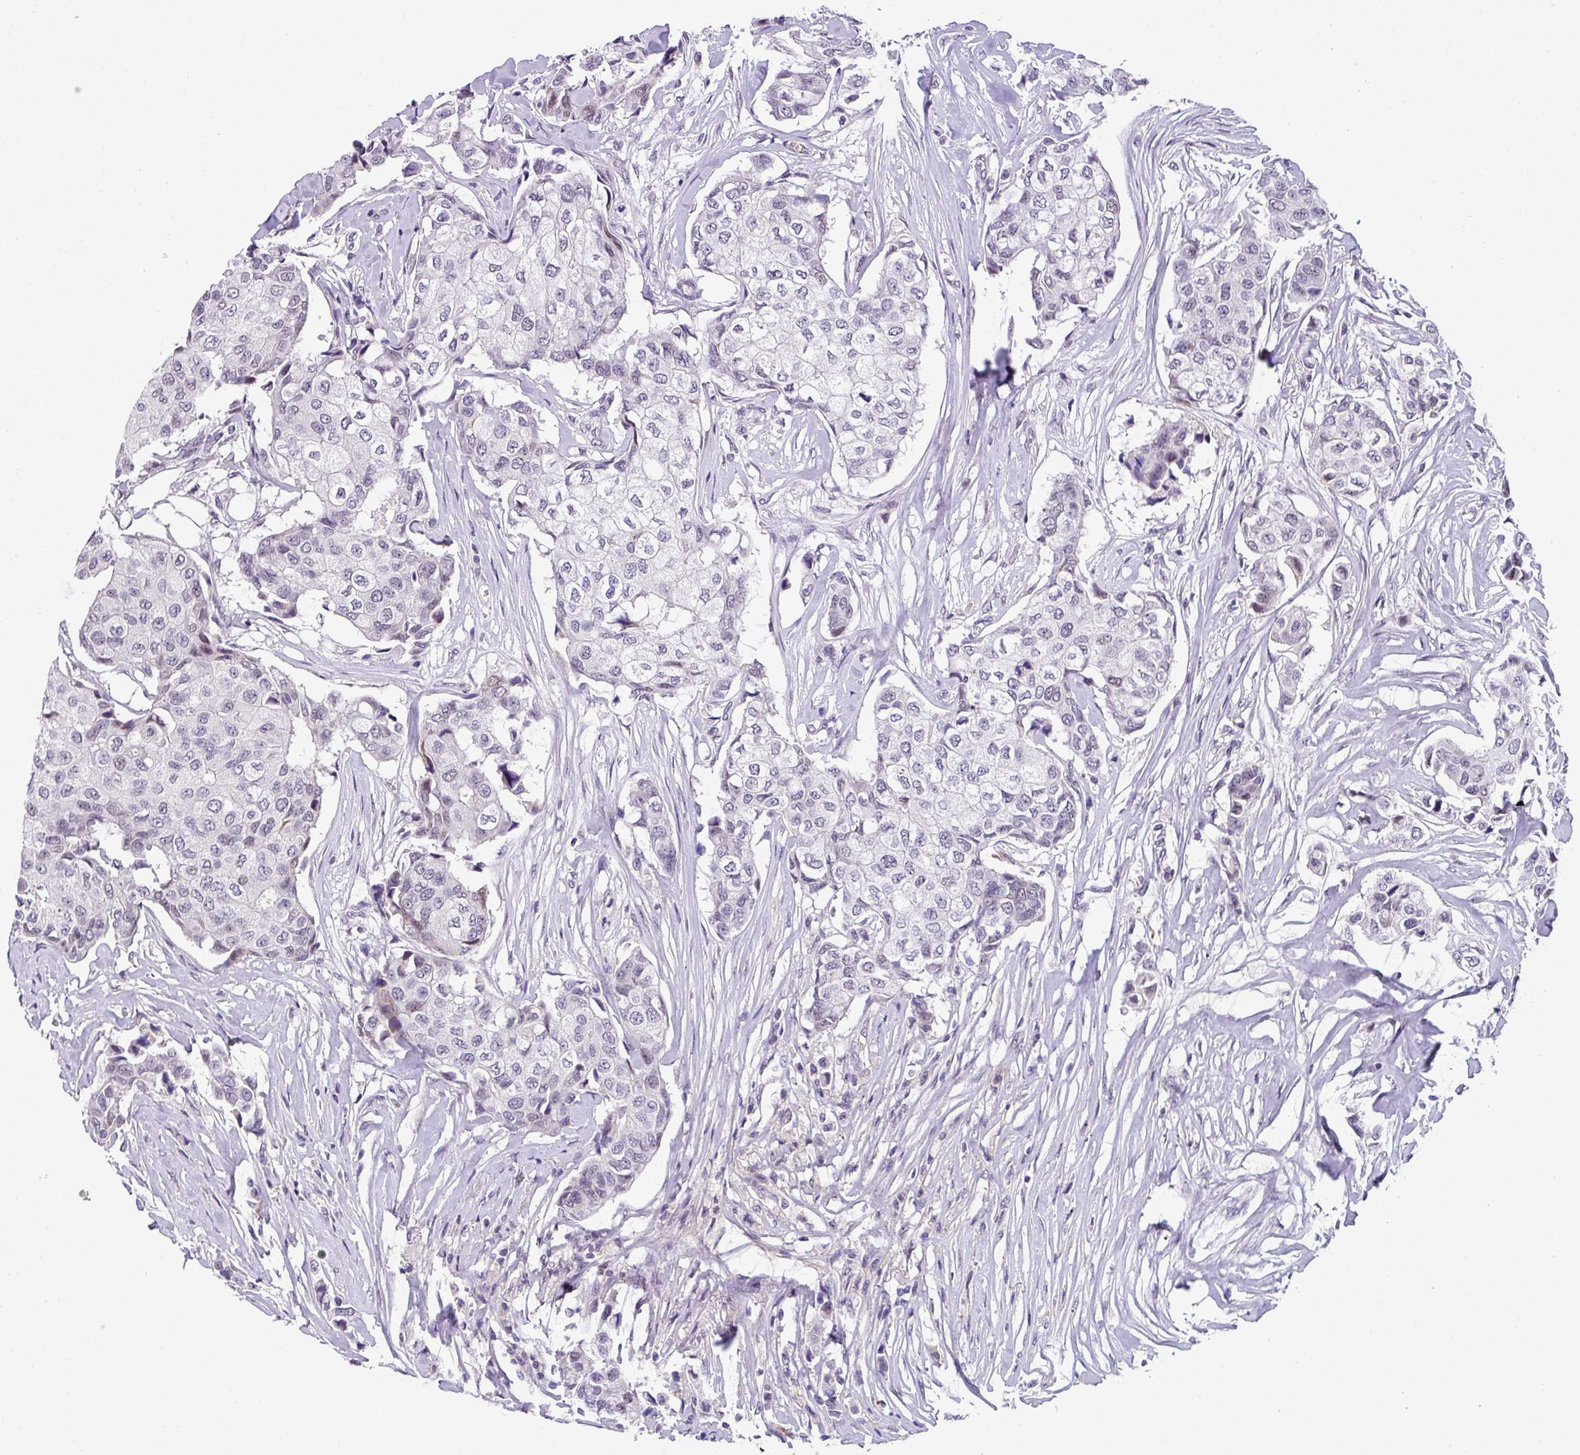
{"staining": {"intensity": "negative", "quantity": "none", "location": "none"}, "tissue": "breast cancer", "cell_type": "Tumor cells", "image_type": "cancer", "snomed": [{"axis": "morphology", "description": "Duct carcinoma"}, {"axis": "topography", "description": "Breast"}], "caption": "This micrograph is of breast cancer stained with immunohistochemistry to label a protein in brown with the nuclei are counter-stained blue. There is no staining in tumor cells. (DAB (3,3'-diaminobenzidine) IHC visualized using brightfield microscopy, high magnification).", "gene": "ZFP3", "patient": {"sex": "female", "age": 80}}